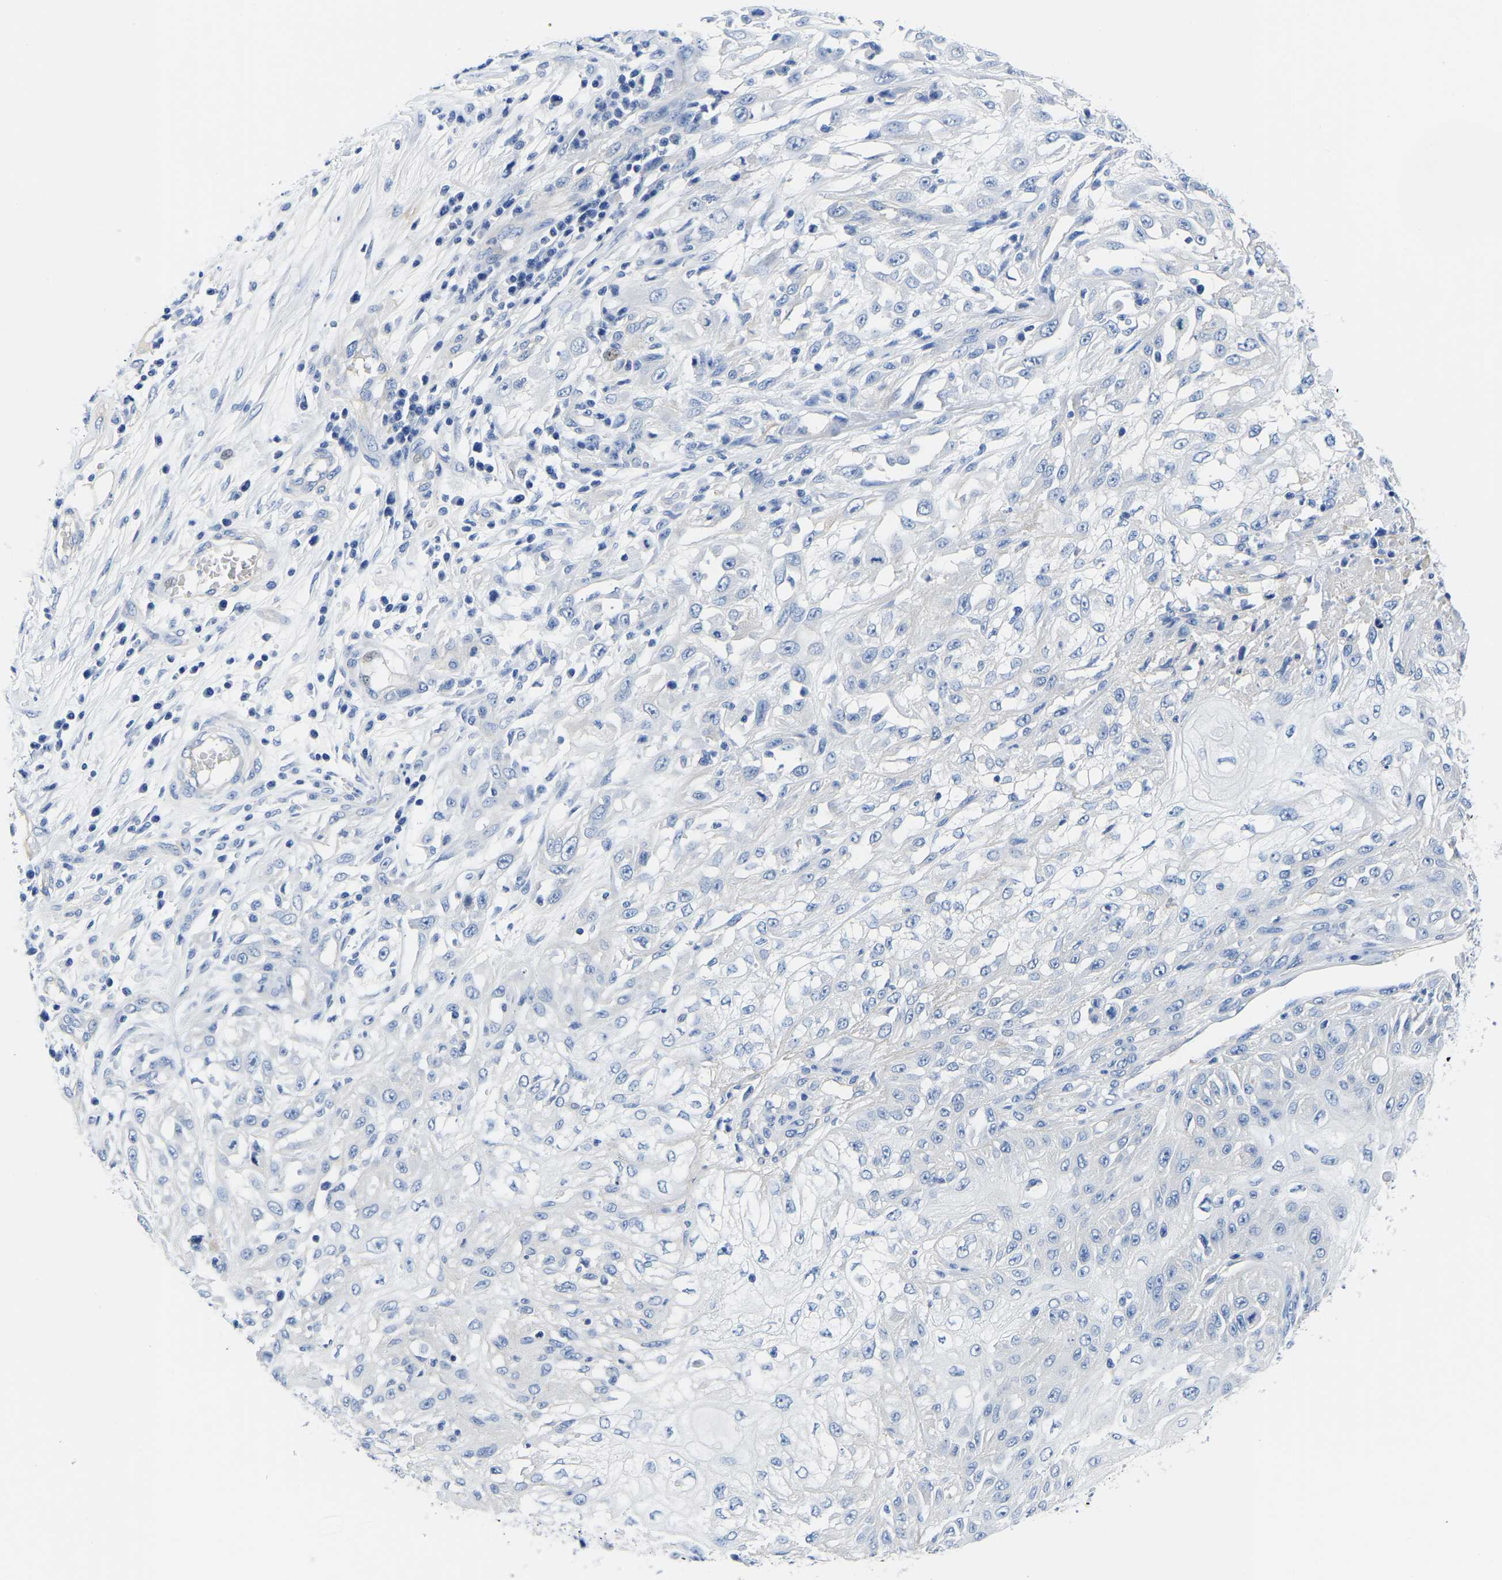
{"staining": {"intensity": "negative", "quantity": "none", "location": "none"}, "tissue": "skin cancer", "cell_type": "Tumor cells", "image_type": "cancer", "snomed": [{"axis": "morphology", "description": "Squamous cell carcinoma, NOS"}, {"axis": "morphology", "description": "Squamous cell carcinoma, metastatic, NOS"}, {"axis": "topography", "description": "Skin"}, {"axis": "topography", "description": "Lymph node"}], "caption": "An IHC image of skin cancer (squamous cell carcinoma) is shown. There is no staining in tumor cells of skin cancer (squamous cell carcinoma).", "gene": "UPK3A", "patient": {"sex": "male", "age": 75}}